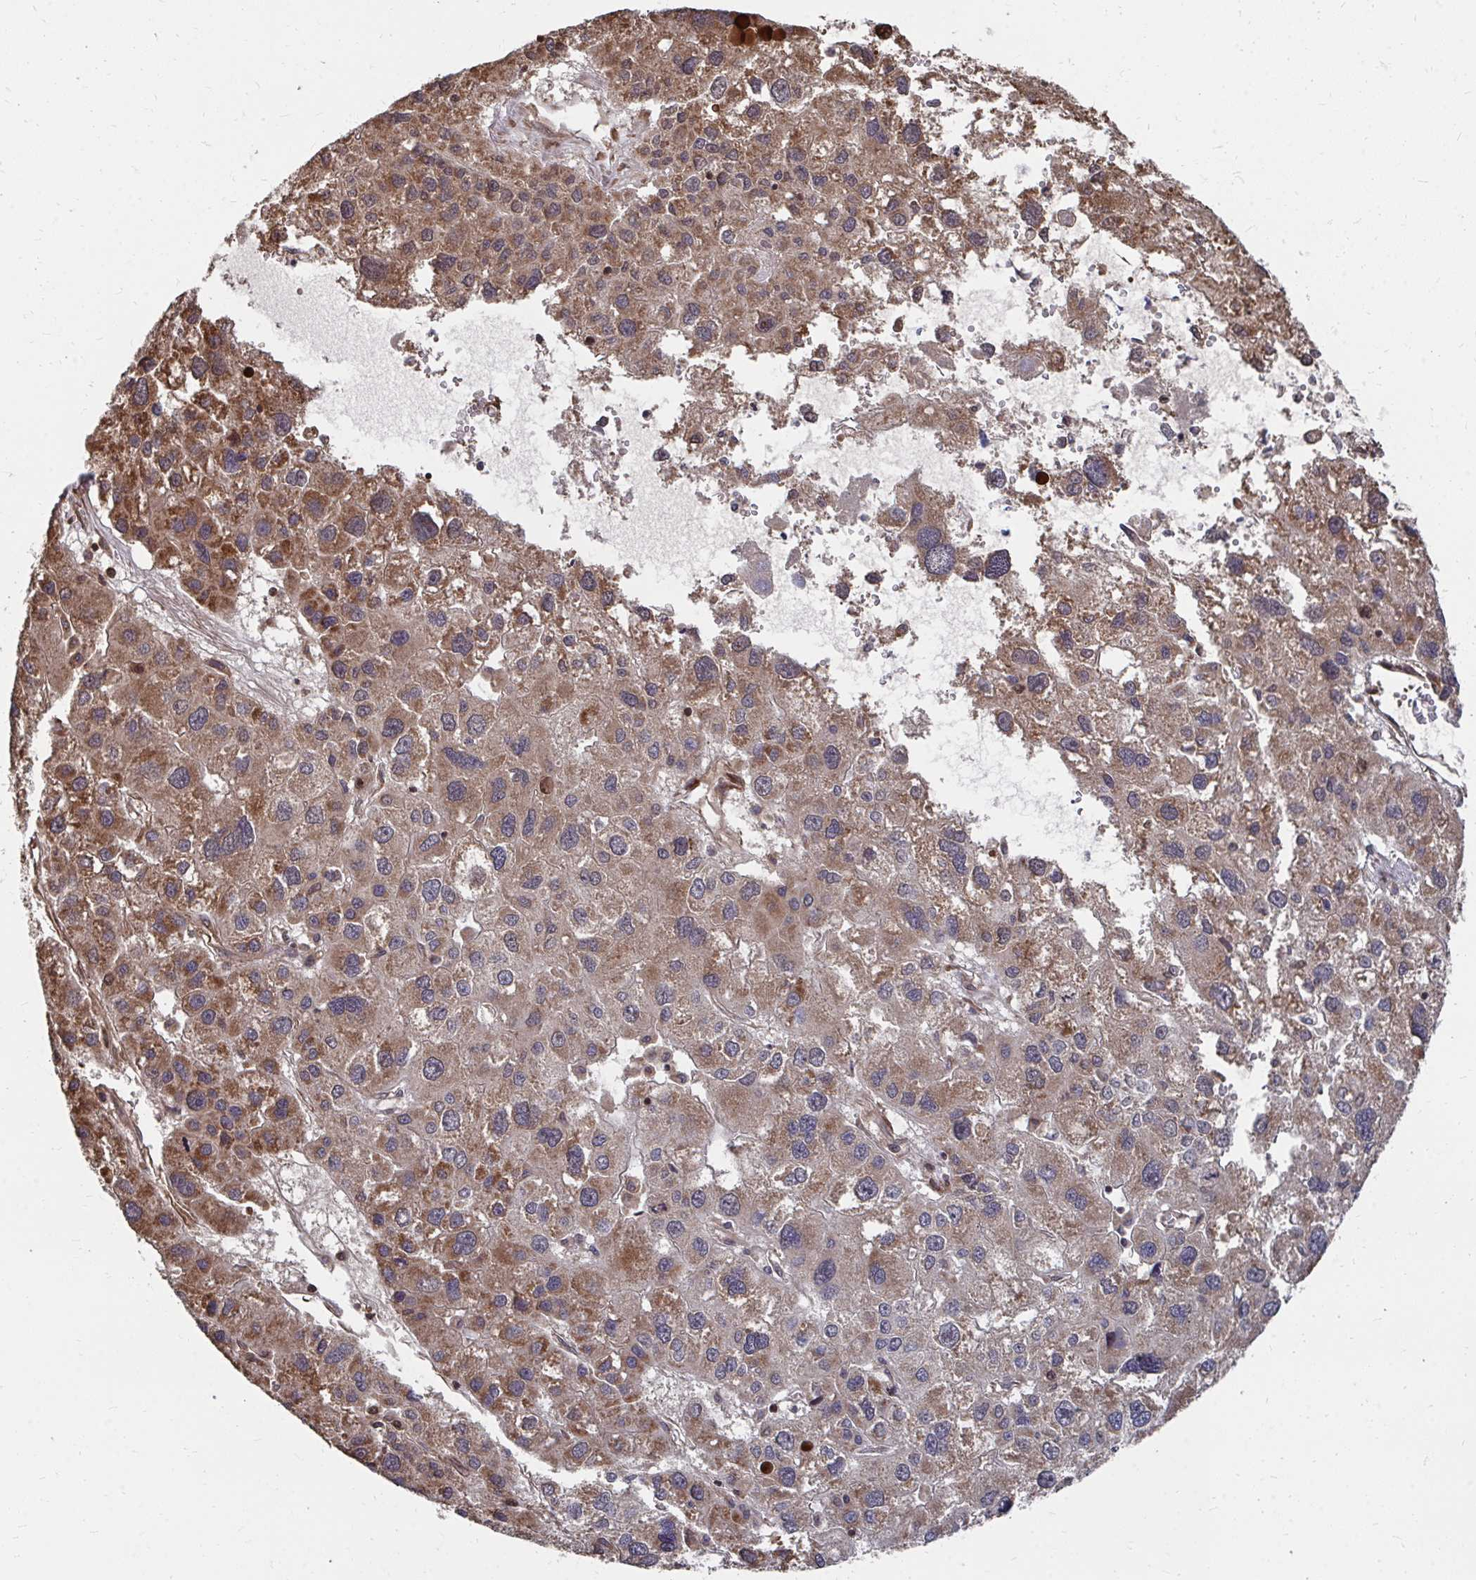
{"staining": {"intensity": "moderate", "quantity": ">75%", "location": "cytoplasmic/membranous"}, "tissue": "liver cancer", "cell_type": "Tumor cells", "image_type": "cancer", "snomed": [{"axis": "morphology", "description": "Carcinoma, Hepatocellular, NOS"}, {"axis": "topography", "description": "Liver"}], "caption": "Human hepatocellular carcinoma (liver) stained with a brown dye reveals moderate cytoplasmic/membranous positive staining in about >75% of tumor cells.", "gene": "FAM89A", "patient": {"sex": "male", "age": 73}}